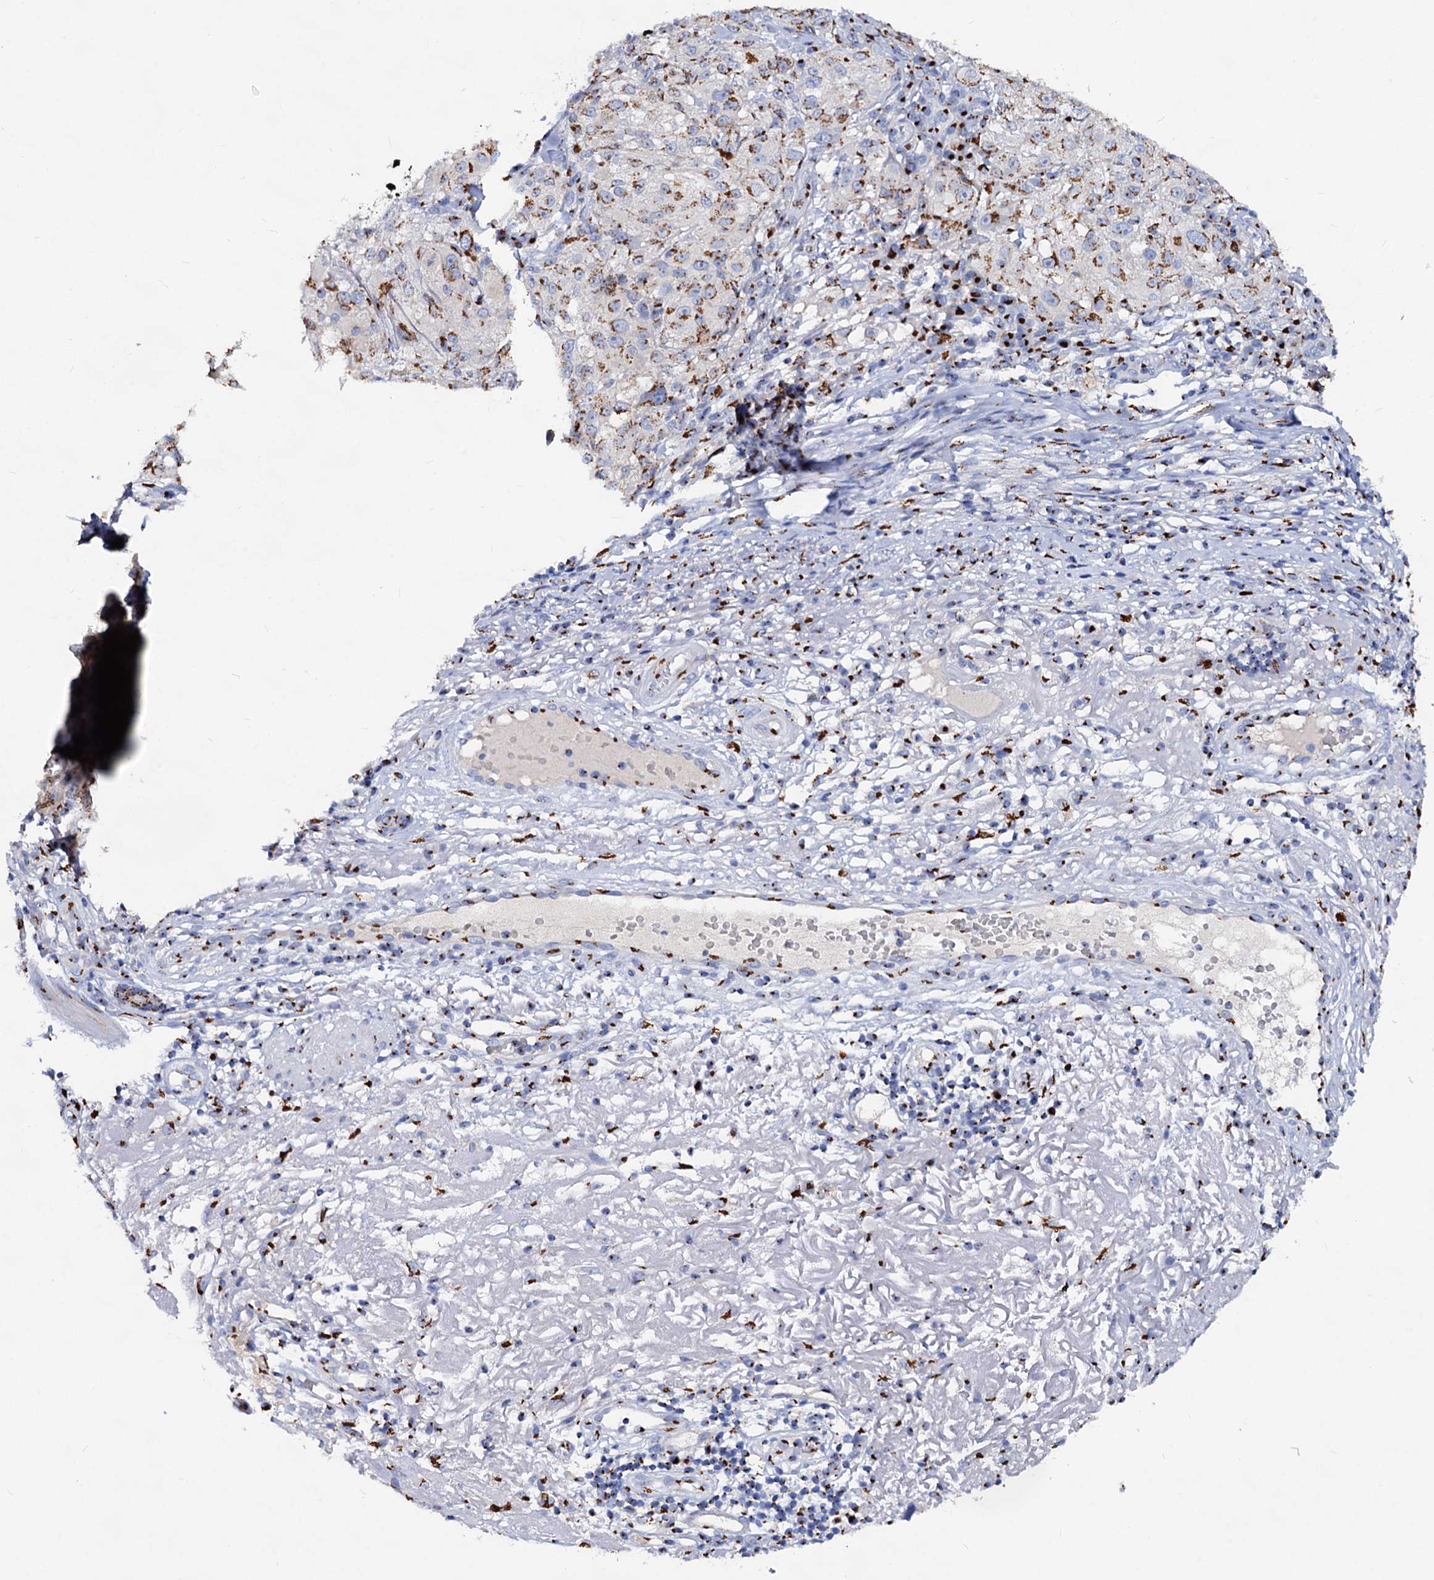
{"staining": {"intensity": "strong", "quantity": "25%-75%", "location": "cytoplasmic/membranous"}, "tissue": "melanoma", "cell_type": "Tumor cells", "image_type": "cancer", "snomed": [{"axis": "morphology", "description": "Necrosis, NOS"}, {"axis": "morphology", "description": "Malignant melanoma, NOS"}, {"axis": "topography", "description": "Skin"}], "caption": "High-power microscopy captured an IHC micrograph of malignant melanoma, revealing strong cytoplasmic/membranous expression in approximately 25%-75% of tumor cells.", "gene": "TM9SF3", "patient": {"sex": "female", "age": 87}}